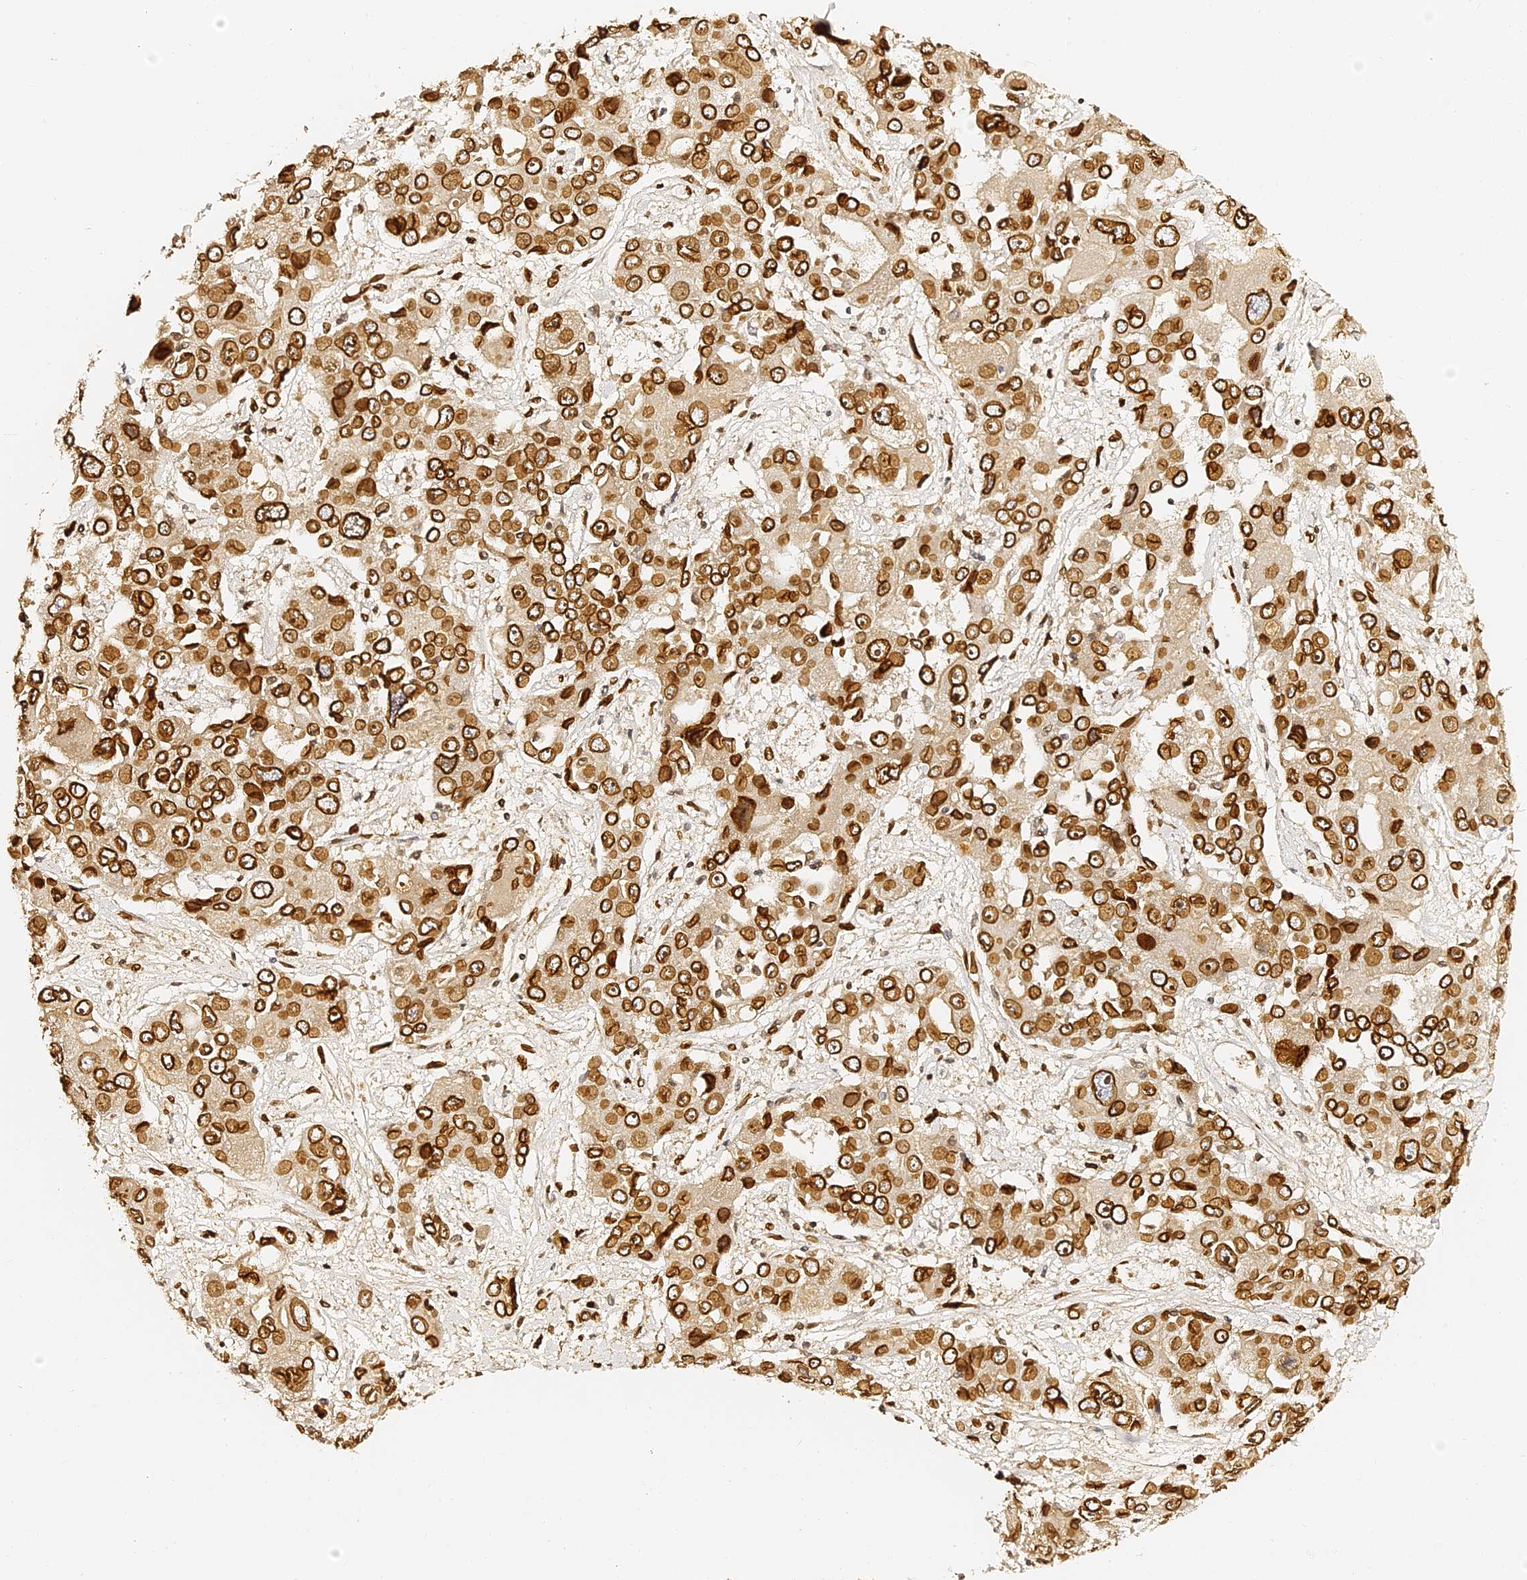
{"staining": {"intensity": "strong", "quantity": ">75%", "location": "cytoplasmic/membranous,nuclear"}, "tissue": "liver cancer", "cell_type": "Tumor cells", "image_type": "cancer", "snomed": [{"axis": "morphology", "description": "Cholangiocarcinoma"}, {"axis": "topography", "description": "Liver"}], "caption": "The histopathology image exhibits staining of liver cancer, revealing strong cytoplasmic/membranous and nuclear protein expression (brown color) within tumor cells.", "gene": "ANAPC5", "patient": {"sex": "male", "age": 67}}